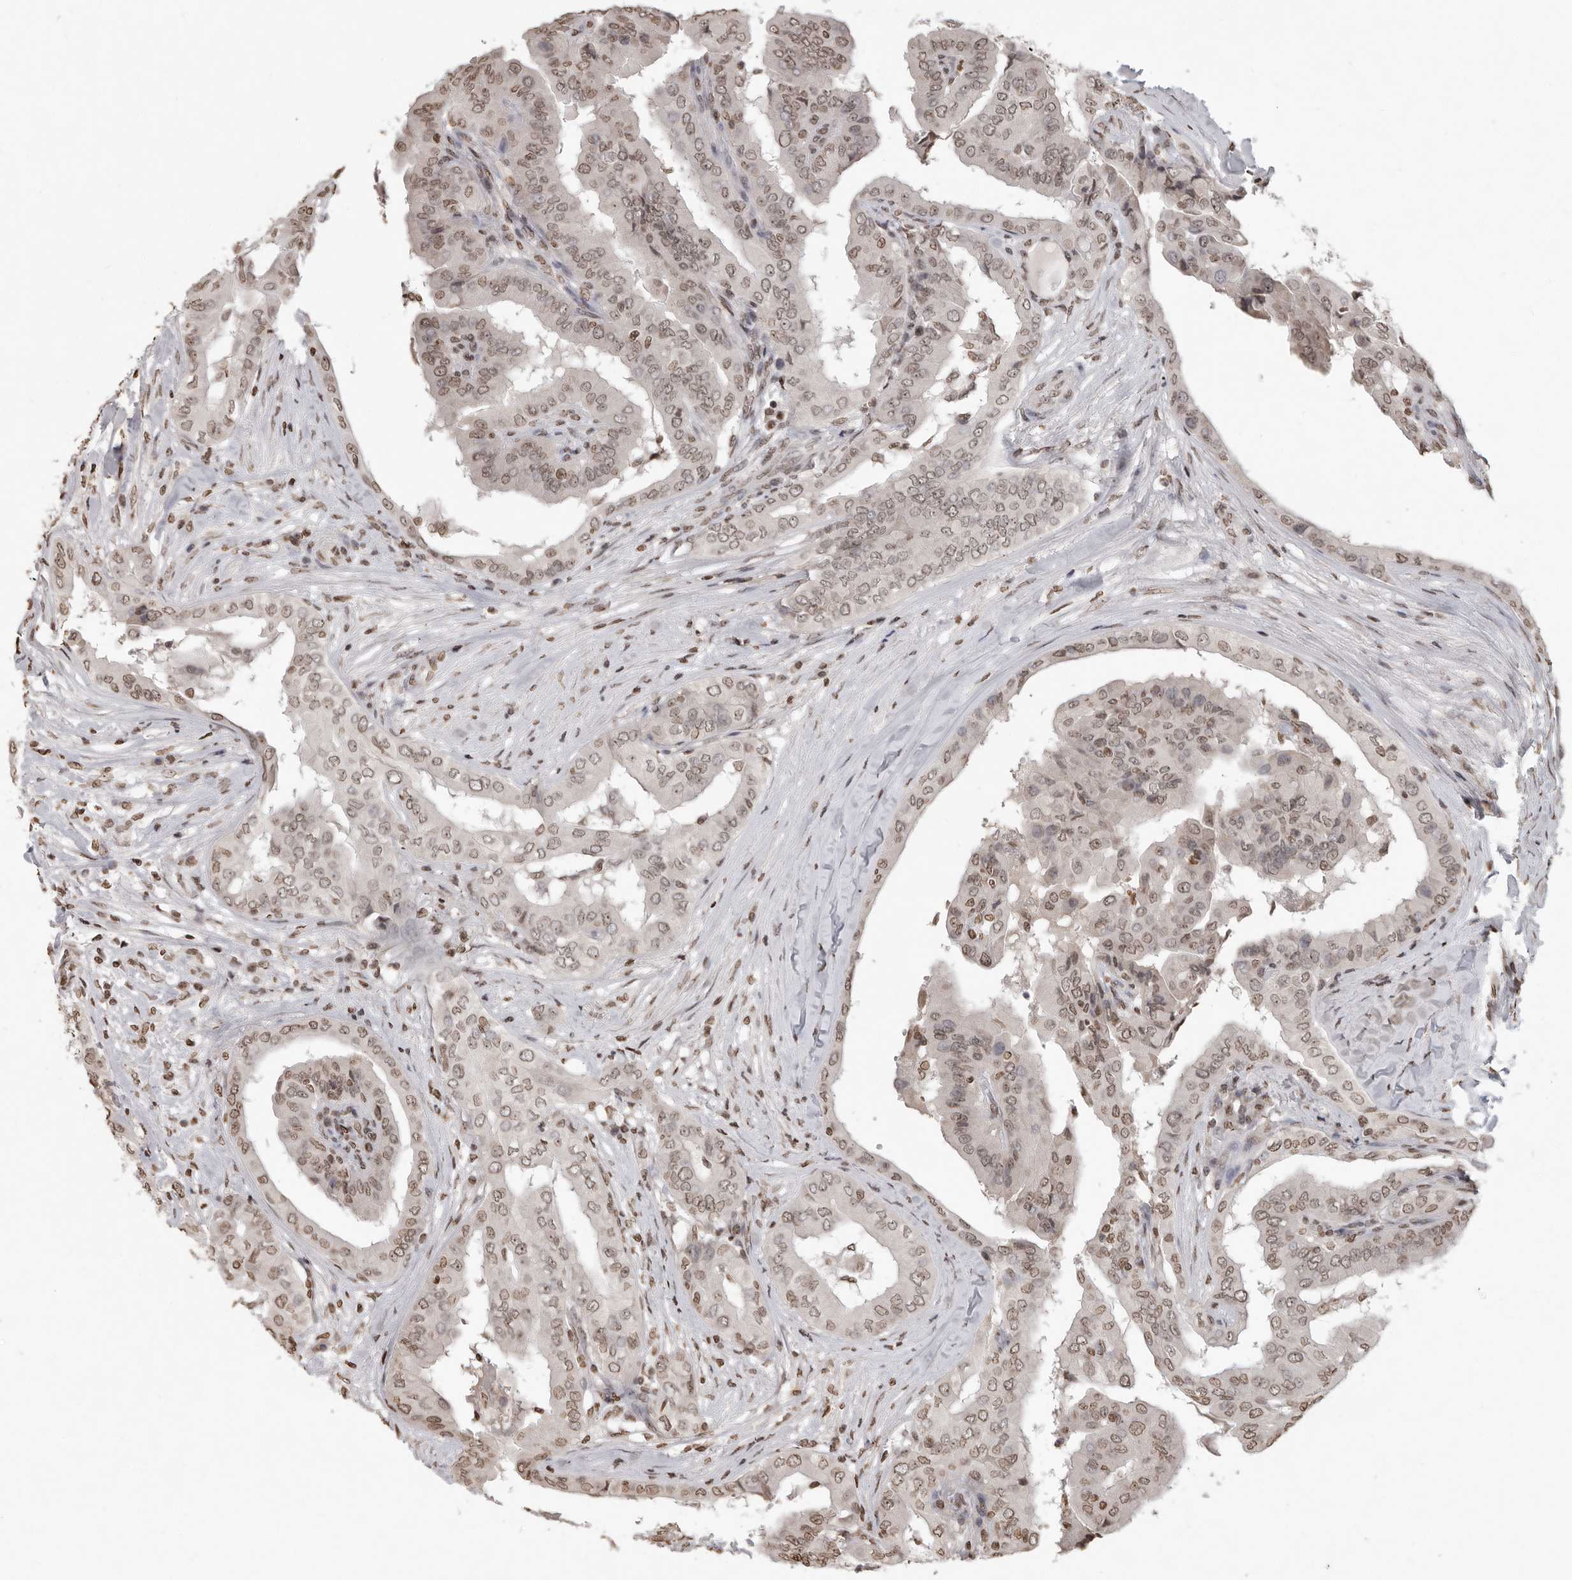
{"staining": {"intensity": "weak", "quantity": ">75%", "location": "nuclear"}, "tissue": "thyroid cancer", "cell_type": "Tumor cells", "image_type": "cancer", "snomed": [{"axis": "morphology", "description": "Papillary adenocarcinoma, NOS"}, {"axis": "topography", "description": "Thyroid gland"}], "caption": "There is low levels of weak nuclear staining in tumor cells of papillary adenocarcinoma (thyroid), as demonstrated by immunohistochemical staining (brown color).", "gene": "WDR45", "patient": {"sex": "male", "age": 33}}